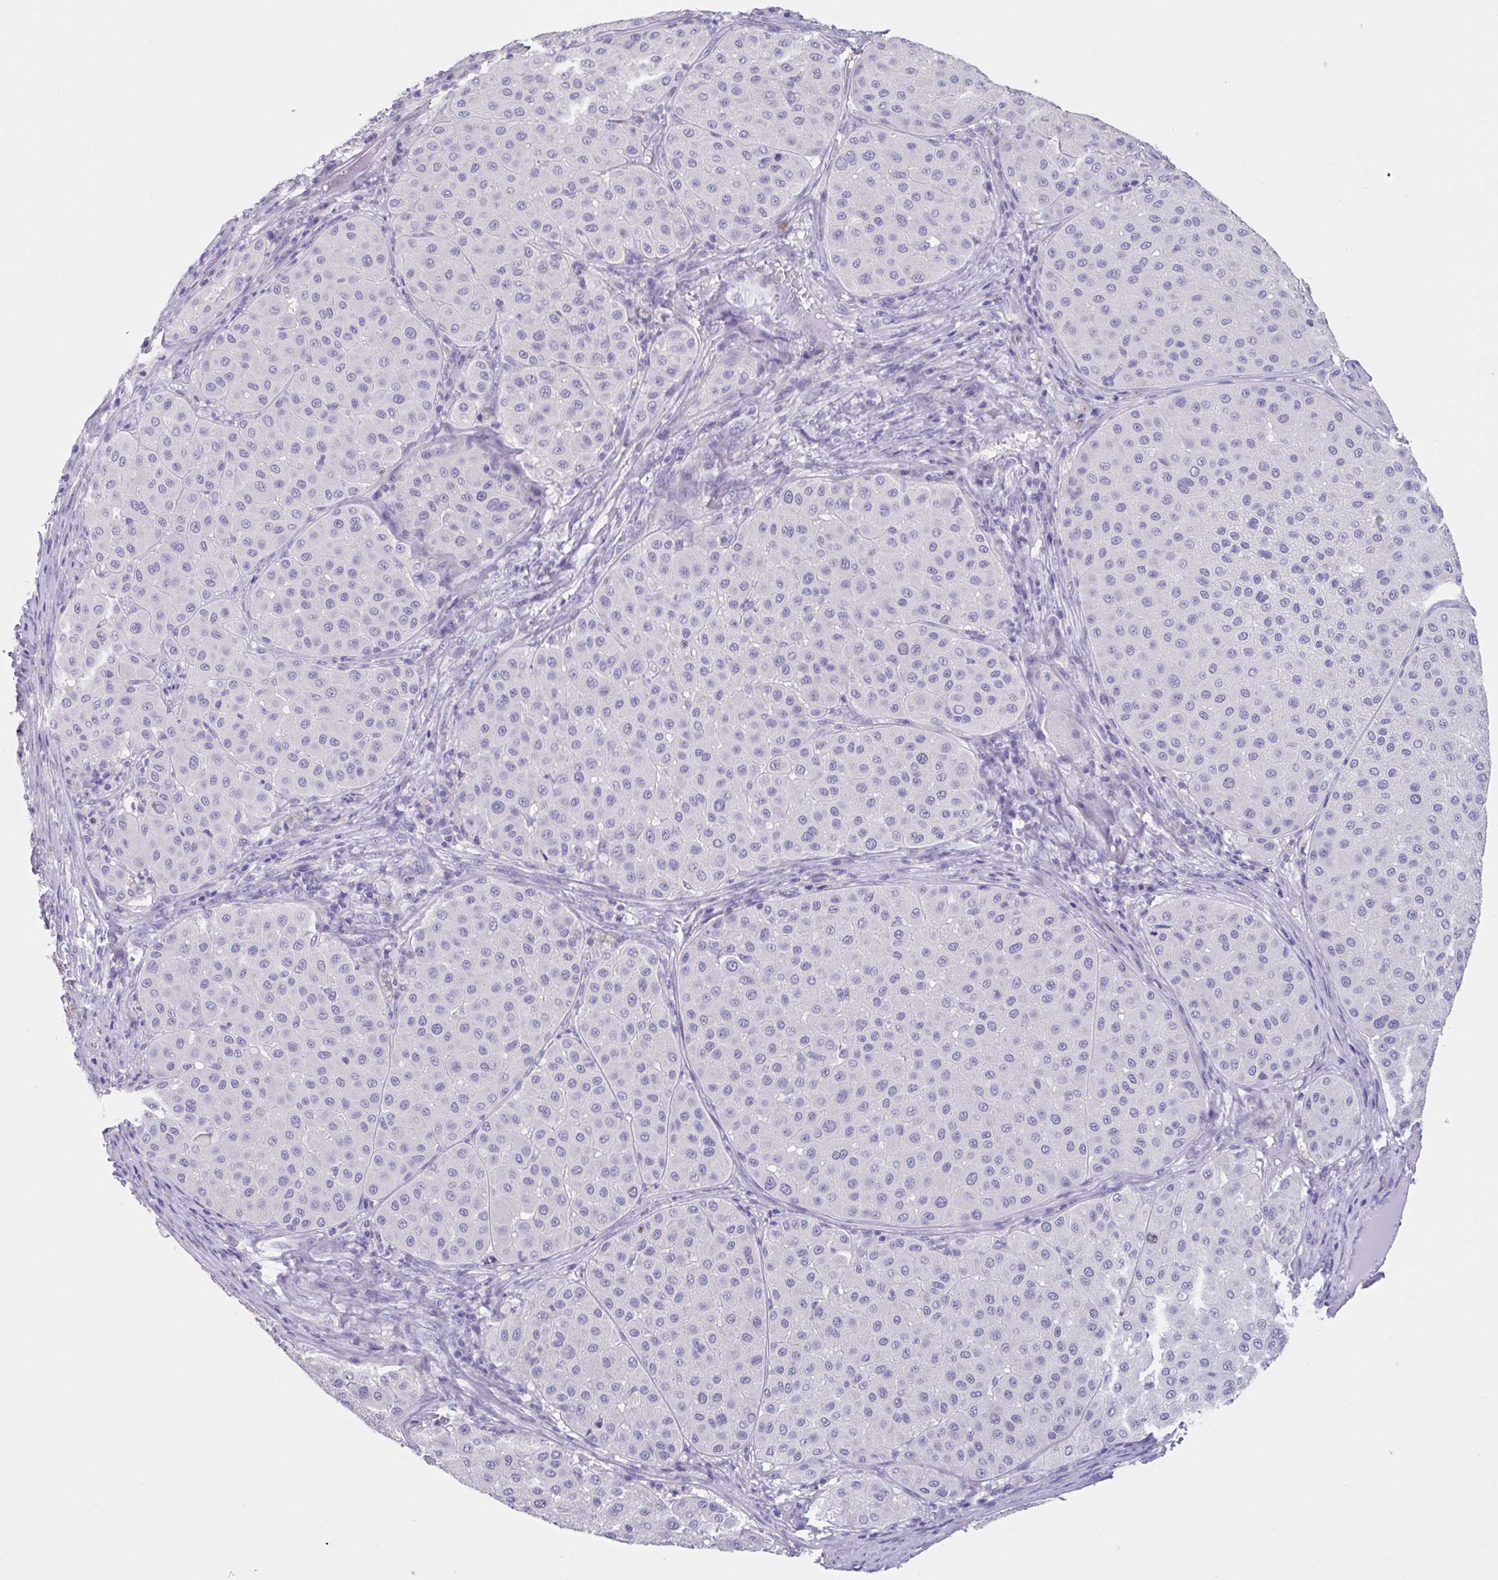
{"staining": {"intensity": "negative", "quantity": "none", "location": "none"}, "tissue": "melanoma", "cell_type": "Tumor cells", "image_type": "cancer", "snomed": [{"axis": "morphology", "description": "Malignant melanoma, Metastatic site"}, {"axis": "topography", "description": "Smooth muscle"}], "caption": "High magnification brightfield microscopy of malignant melanoma (metastatic site) stained with DAB (brown) and counterstained with hematoxylin (blue): tumor cells show no significant staining.", "gene": "GPR162", "patient": {"sex": "male", "age": 41}}